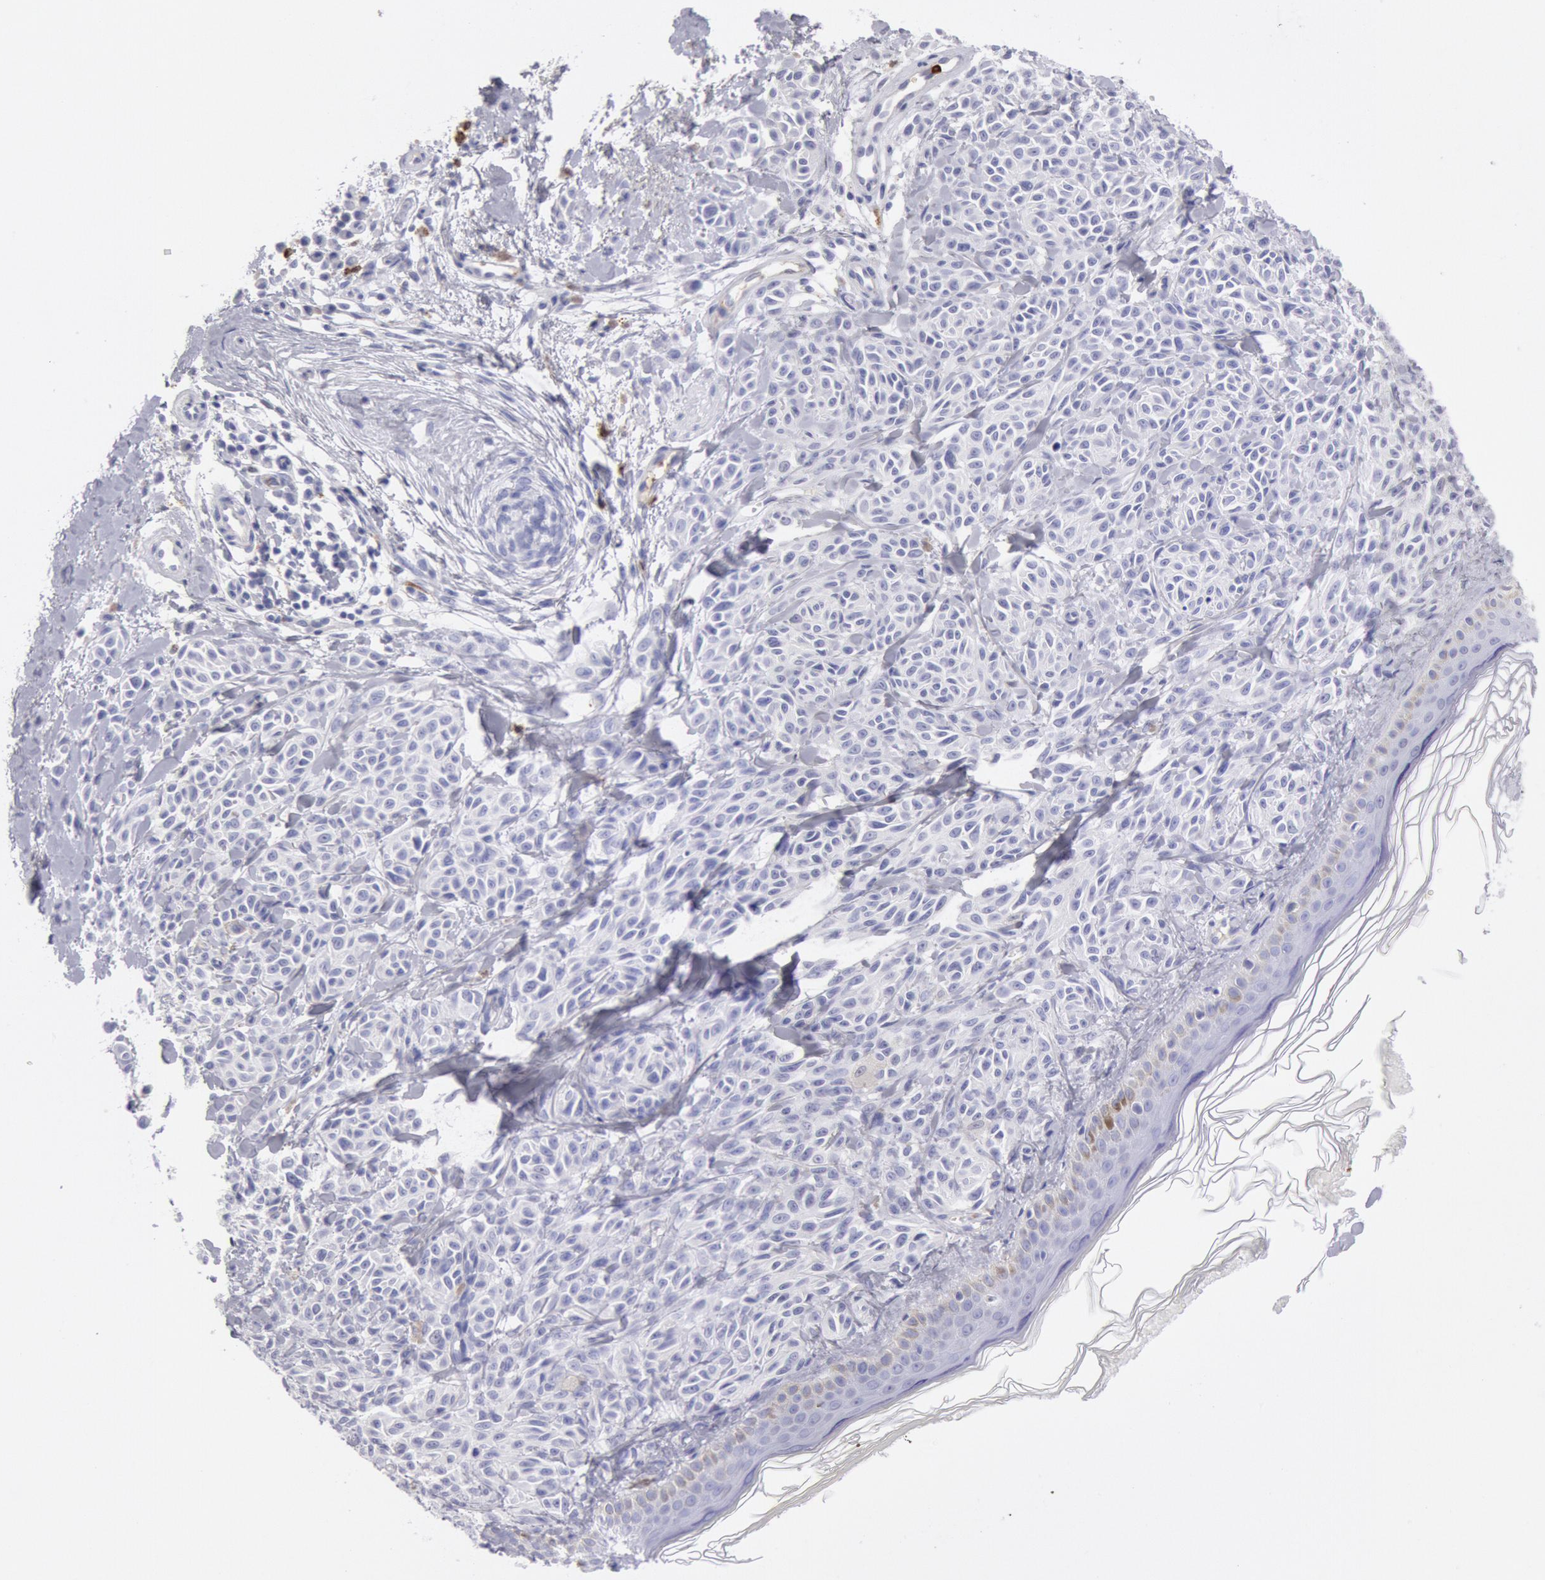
{"staining": {"intensity": "negative", "quantity": "none", "location": "none"}, "tissue": "melanoma", "cell_type": "Tumor cells", "image_type": "cancer", "snomed": [{"axis": "morphology", "description": "Malignant melanoma, NOS"}, {"axis": "topography", "description": "Skin"}], "caption": "High magnification brightfield microscopy of melanoma stained with DAB (3,3'-diaminobenzidine) (brown) and counterstained with hematoxylin (blue): tumor cells show no significant positivity.", "gene": "FCN1", "patient": {"sex": "female", "age": 73}}